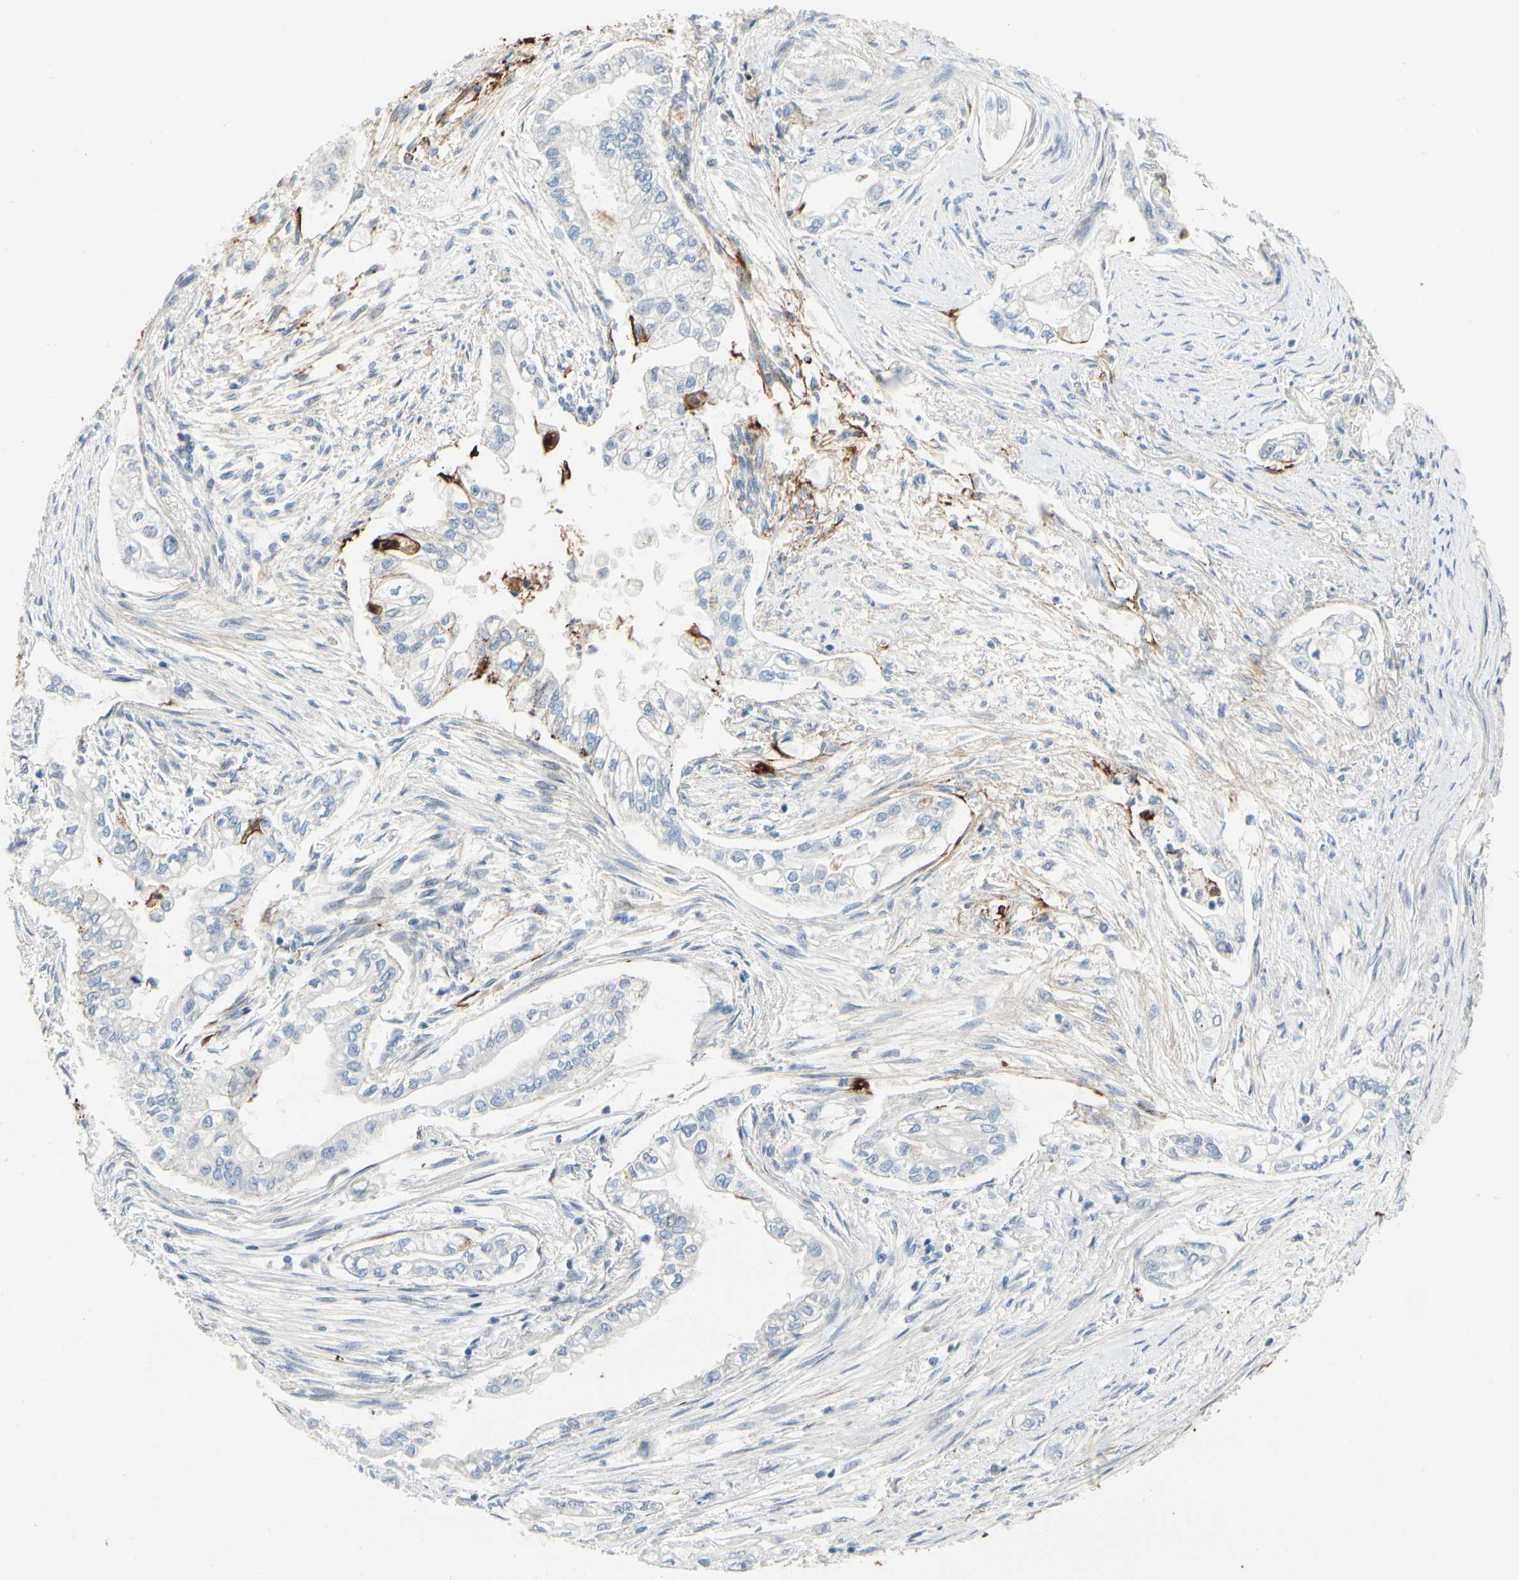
{"staining": {"intensity": "moderate", "quantity": "<25%", "location": "cytoplasmic/membranous"}, "tissue": "pancreatic cancer", "cell_type": "Tumor cells", "image_type": "cancer", "snomed": [{"axis": "morphology", "description": "Normal tissue, NOS"}, {"axis": "topography", "description": "Pancreas"}], "caption": "Pancreatic cancer stained with immunohistochemistry demonstrates moderate cytoplasmic/membranous staining in approximately <25% of tumor cells.", "gene": "FGB", "patient": {"sex": "male", "age": 42}}